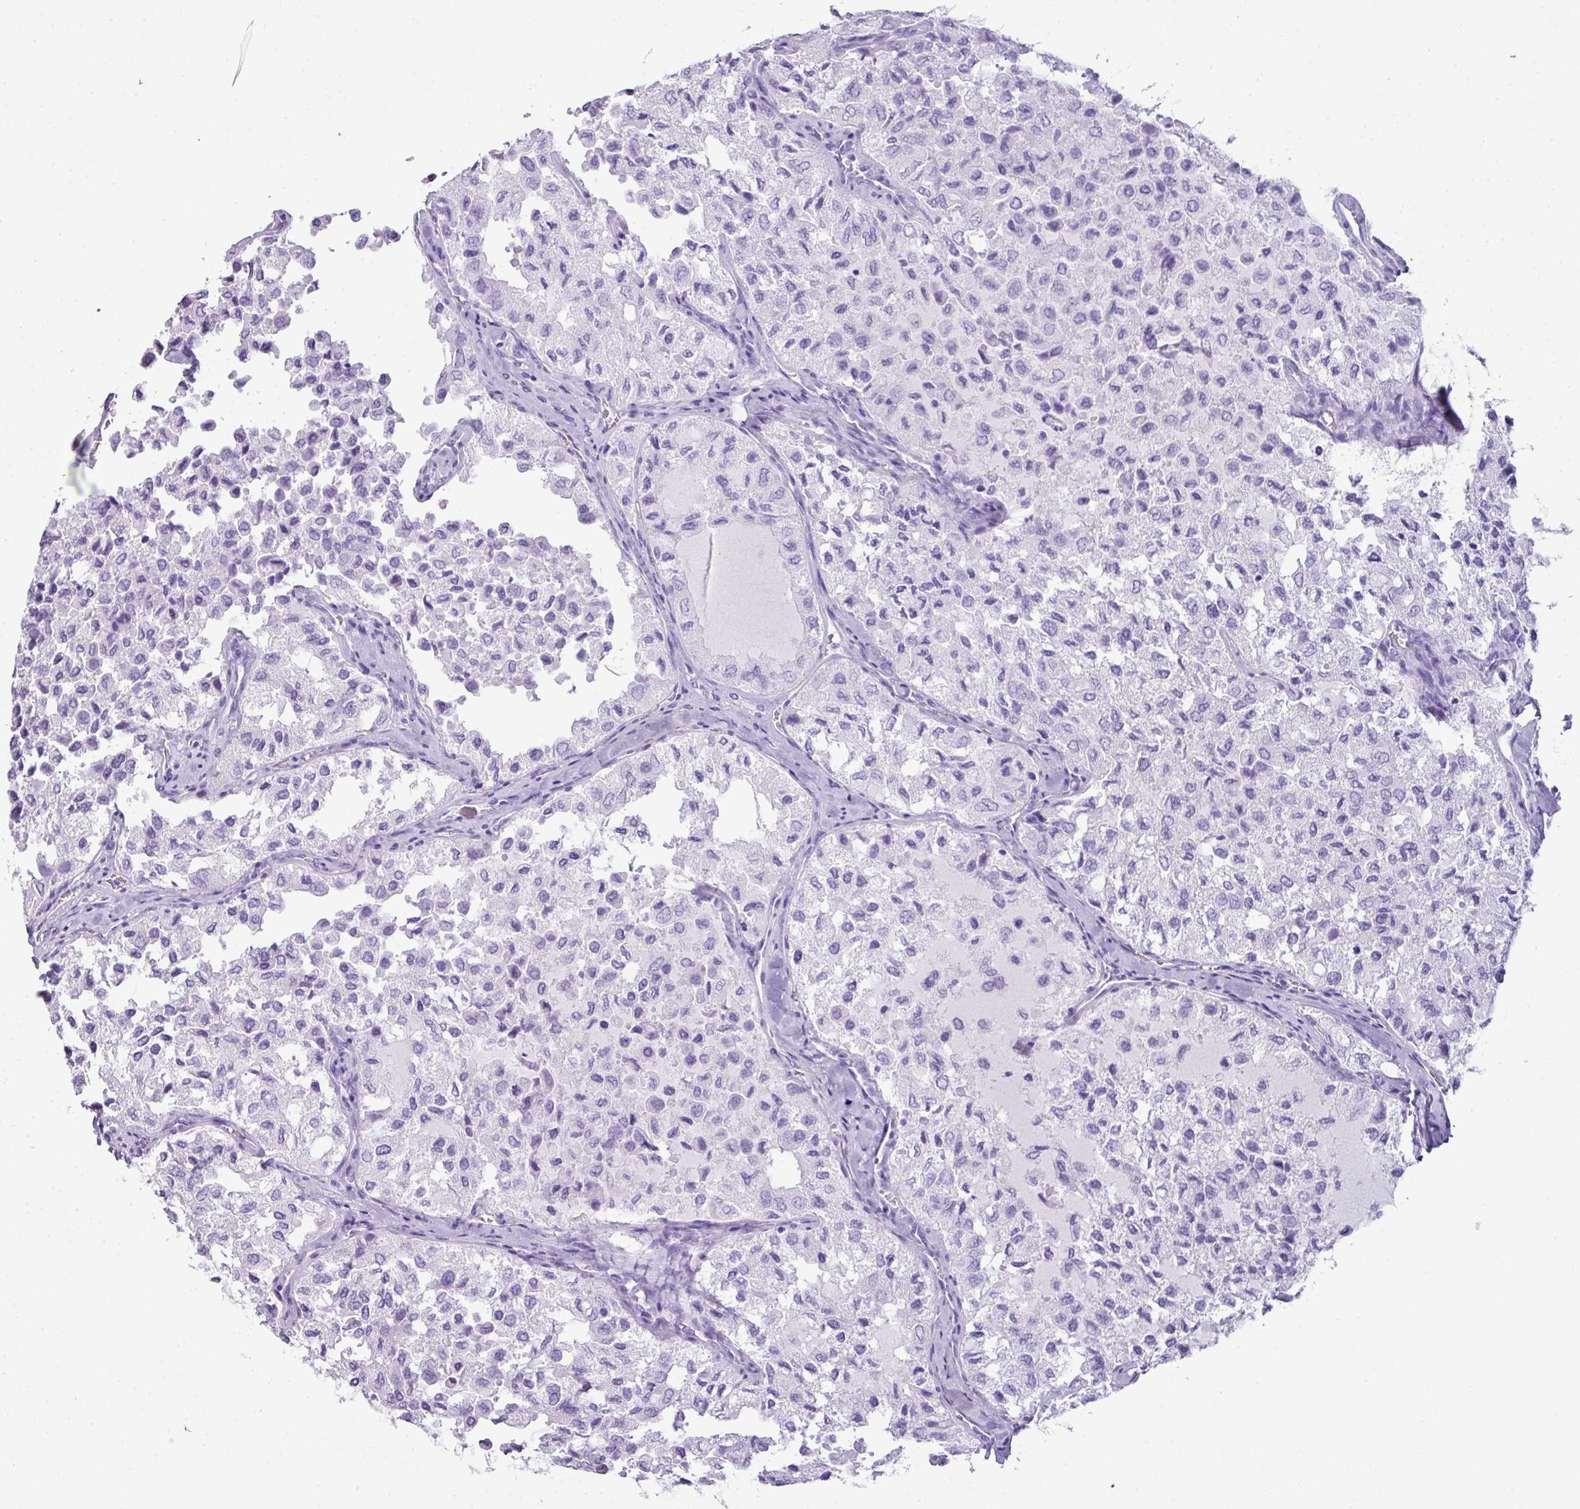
{"staining": {"intensity": "negative", "quantity": "none", "location": "none"}, "tissue": "thyroid cancer", "cell_type": "Tumor cells", "image_type": "cancer", "snomed": [{"axis": "morphology", "description": "Follicular adenoma carcinoma, NOS"}, {"axis": "topography", "description": "Thyroid gland"}], "caption": "Tumor cells show no significant protein staining in thyroid follicular adenoma carcinoma. (Stains: DAB (3,3'-diaminobenzidine) IHC with hematoxylin counter stain, Microscopy: brightfield microscopy at high magnification).", "gene": "TNP1", "patient": {"sex": "male", "age": 75}}